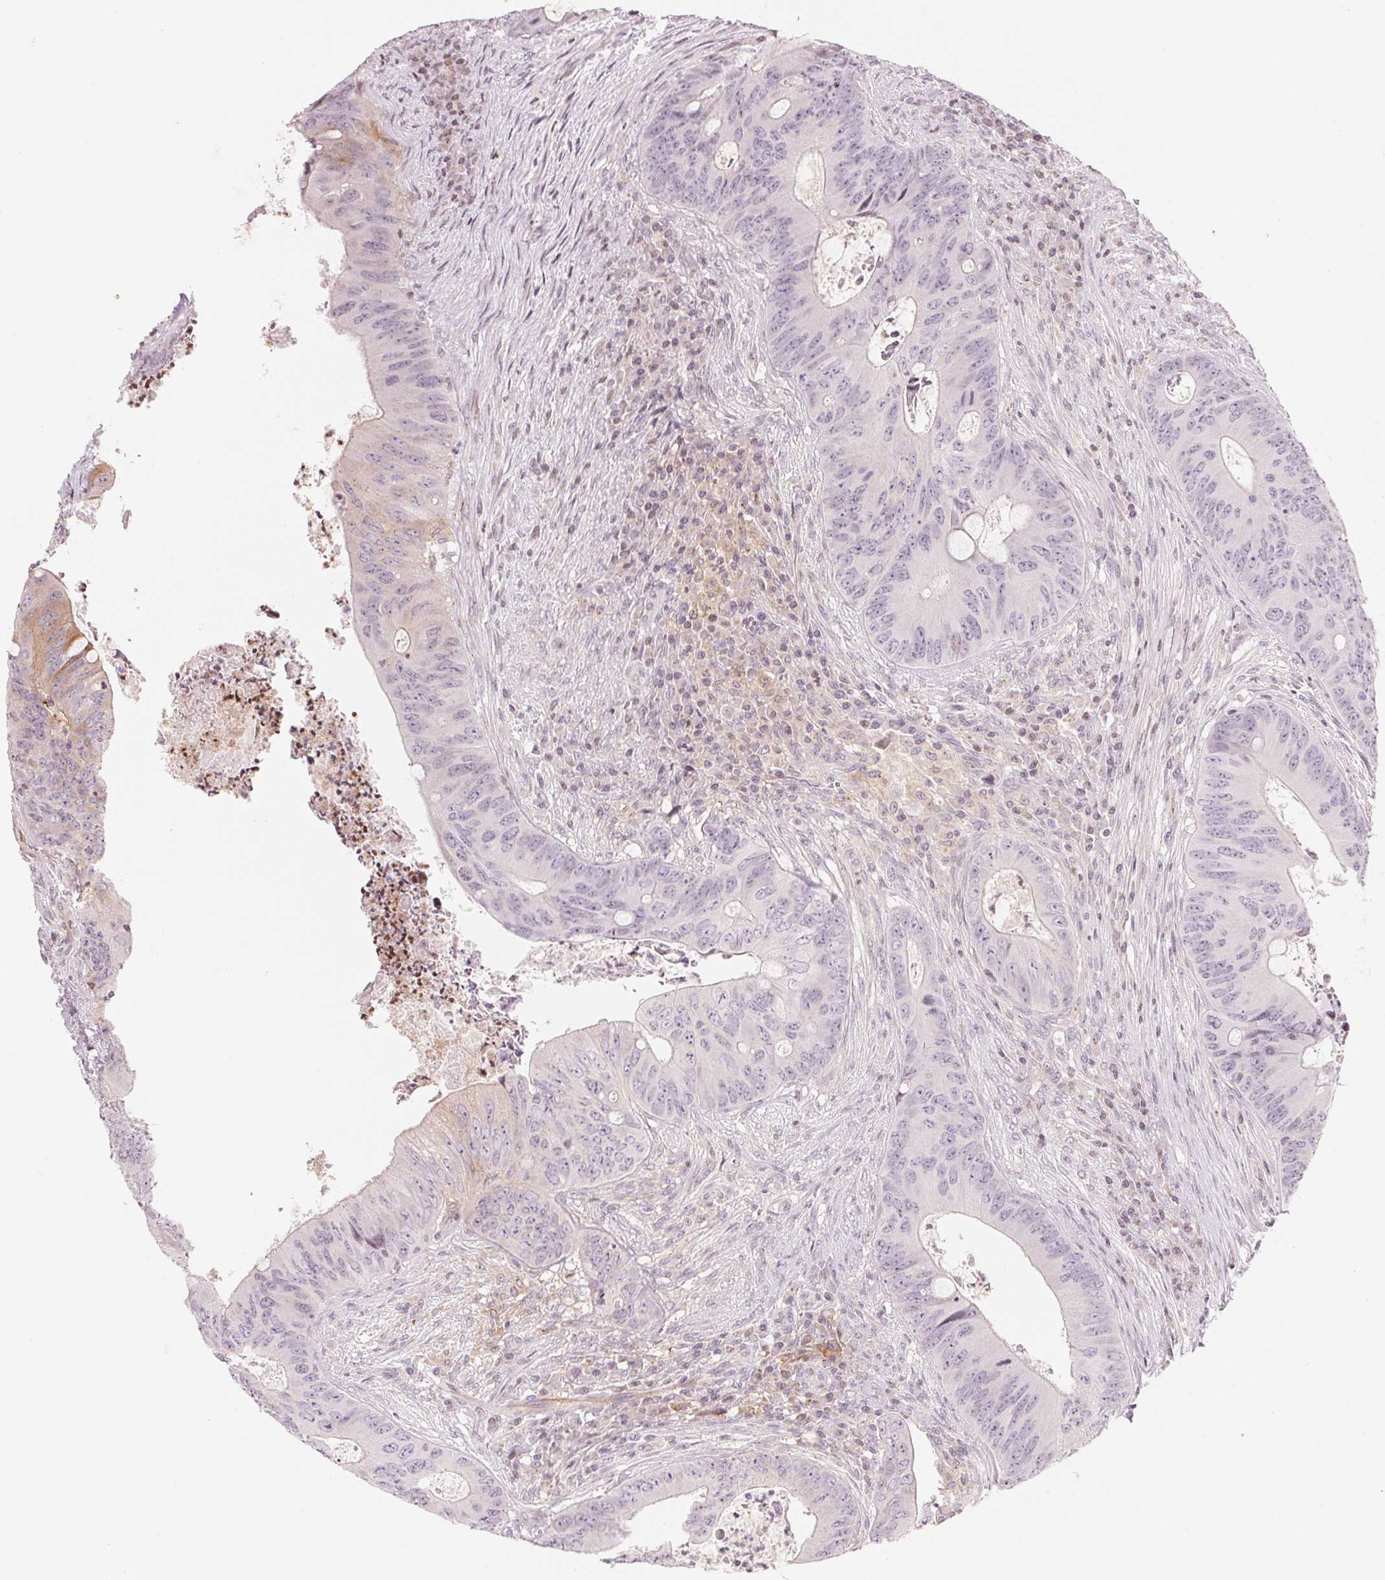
{"staining": {"intensity": "negative", "quantity": "none", "location": "none"}, "tissue": "colorectal cancer", "cell_type": "Tumor cells", "image_type": "cancer", "snomed": [{"axis": "morphology", "description": "Adenocarcinoma, NOS"}, {"axis": "topography", "description": "Colon"}], "caption": "The immunohistochemistry (IHC) image has no significant positivity in tumor cells of colorectal adenocarcinoma tissue.", "gene": "SLC17A4", "patient": {"sex": "female", "age": 74}}